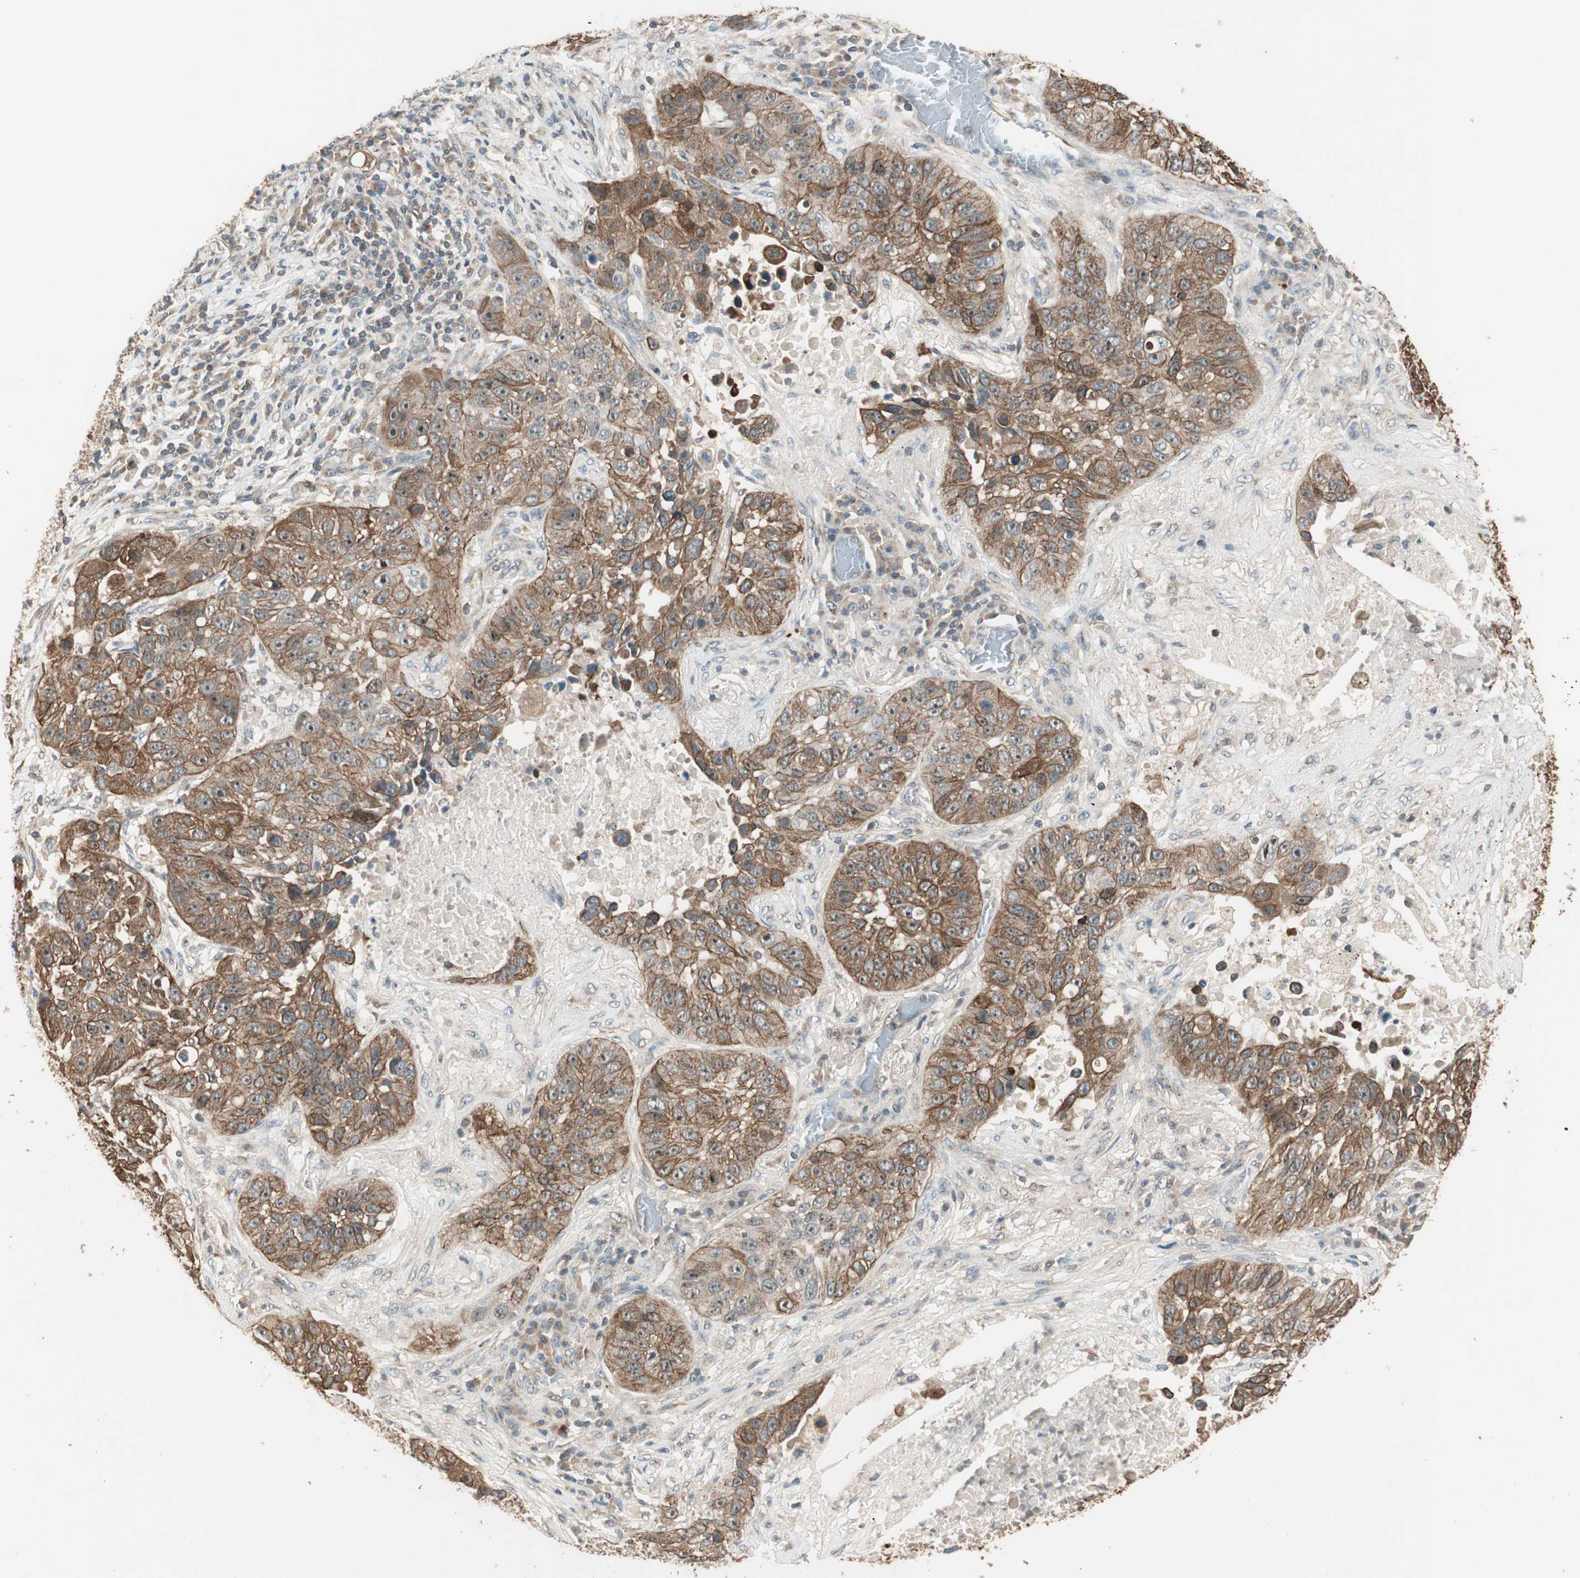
{"staining": {"intensity": "moderate", "quantity": ">75%", "location": "cytoplasmic/membranous"}, "tissue": "lung cancer", "cell_type": "Tumor cells", "image_type": "cancer", "snomed": [{"axis": "morphology", "description": "Squamous cell carcinoma, NOS"}, {"axis": "topography", "description": "Lung"}], "caption": "Protein staining exhibits moderate cytoplasmic/membranous positivity in about >75% of tumor cells in lung cancer.", "gene": "TRIM21", "patient": {"sex": "male", "age": 57}}